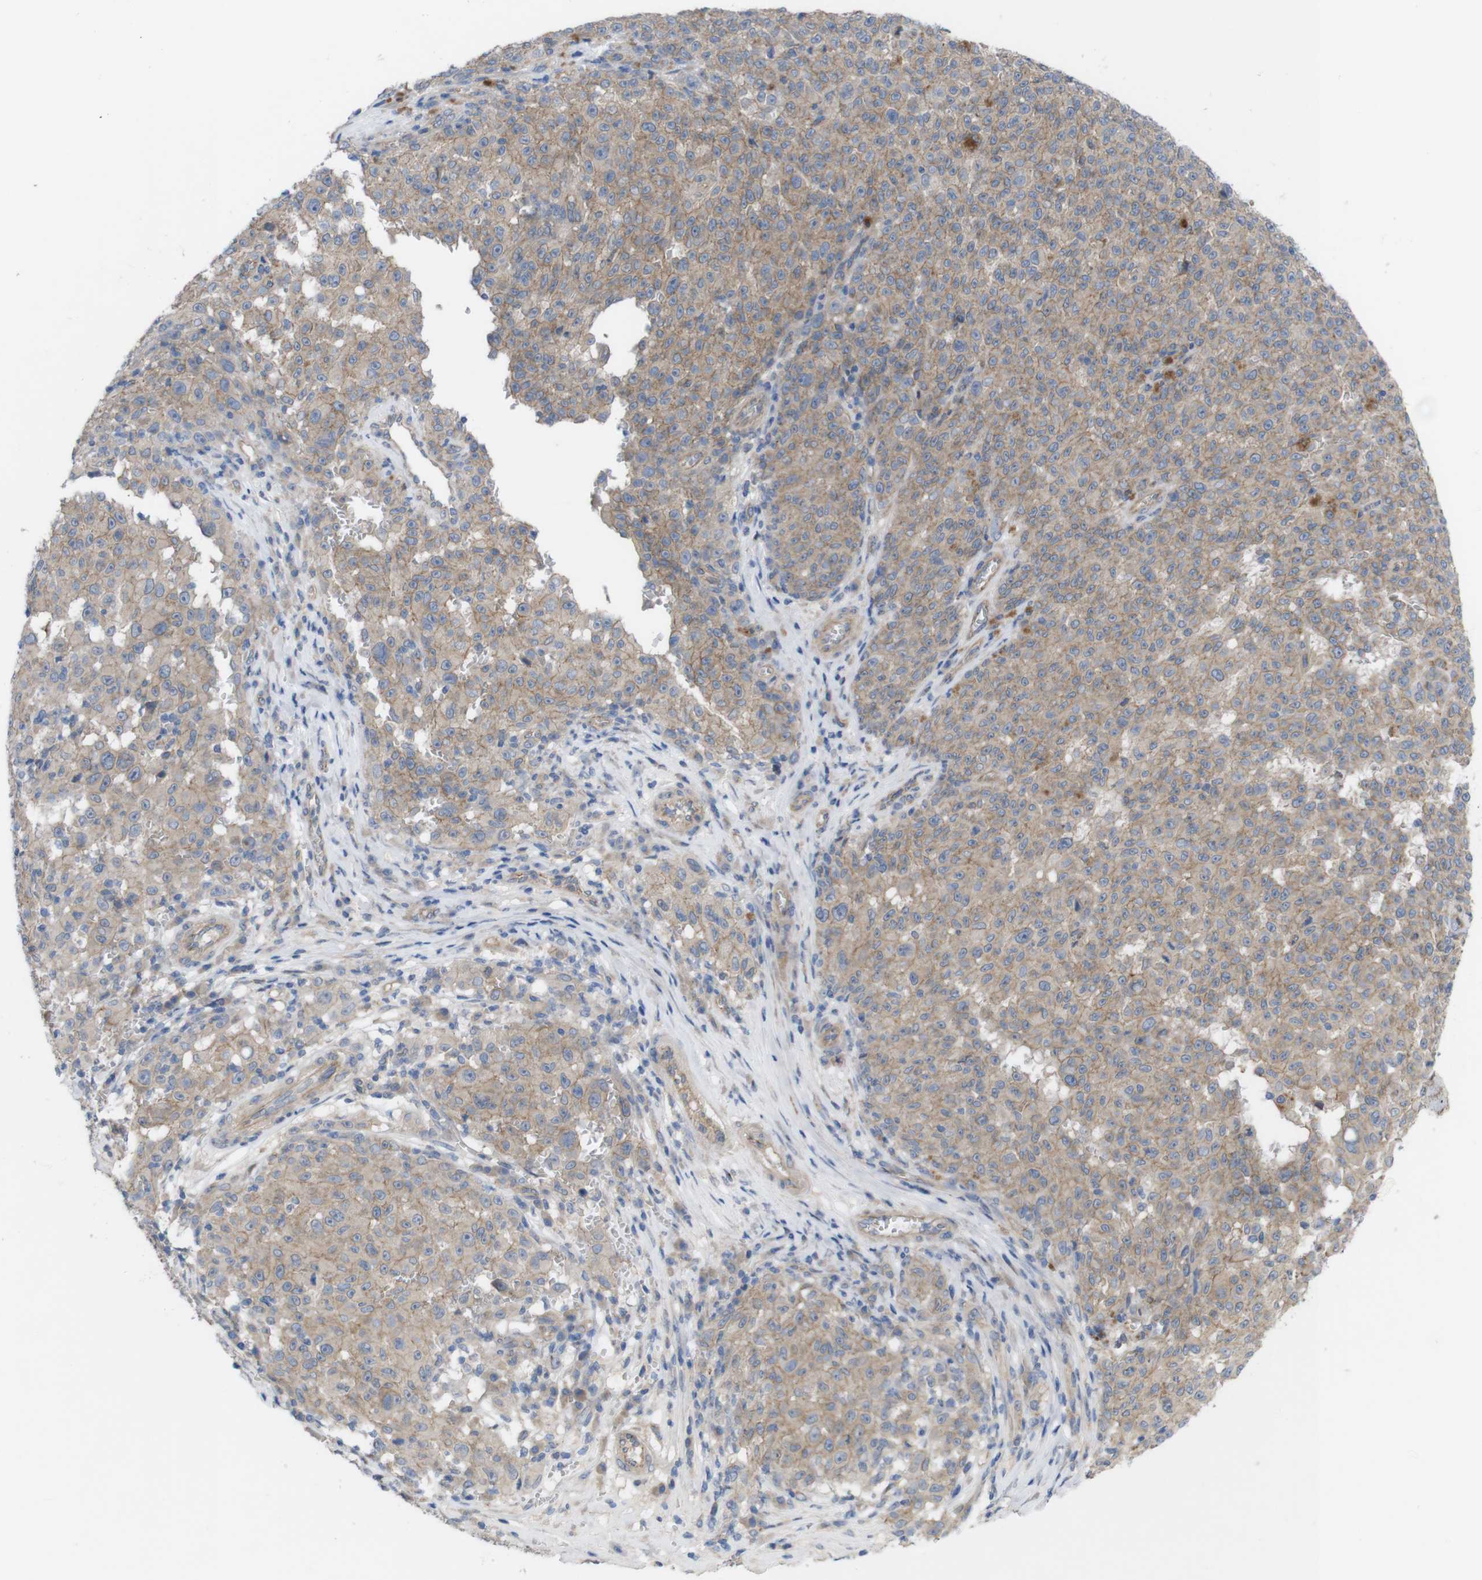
{"staining": {"intensity": "weak", "quantity": ">75%", "location": "cytoplasmic/membranous"}, "tissue": "melanoma", "cell_type": "Tumor cells", "image_type": "cancer", "snomed": [{"axis": "morphology", "description": "Malignant melanoma, NOS"}, {"axis": "topography", "description": "Skin"}], "caption": "Malignant melanoma stained for a protein exhibits weak cytoplasmic/membranous positivity in tumor cells. (brown staining indicates protein expression, while blue staining denotes nuclei).", "gene": "KIDINS220", "patient": {"sex": "female", "age": 82}}